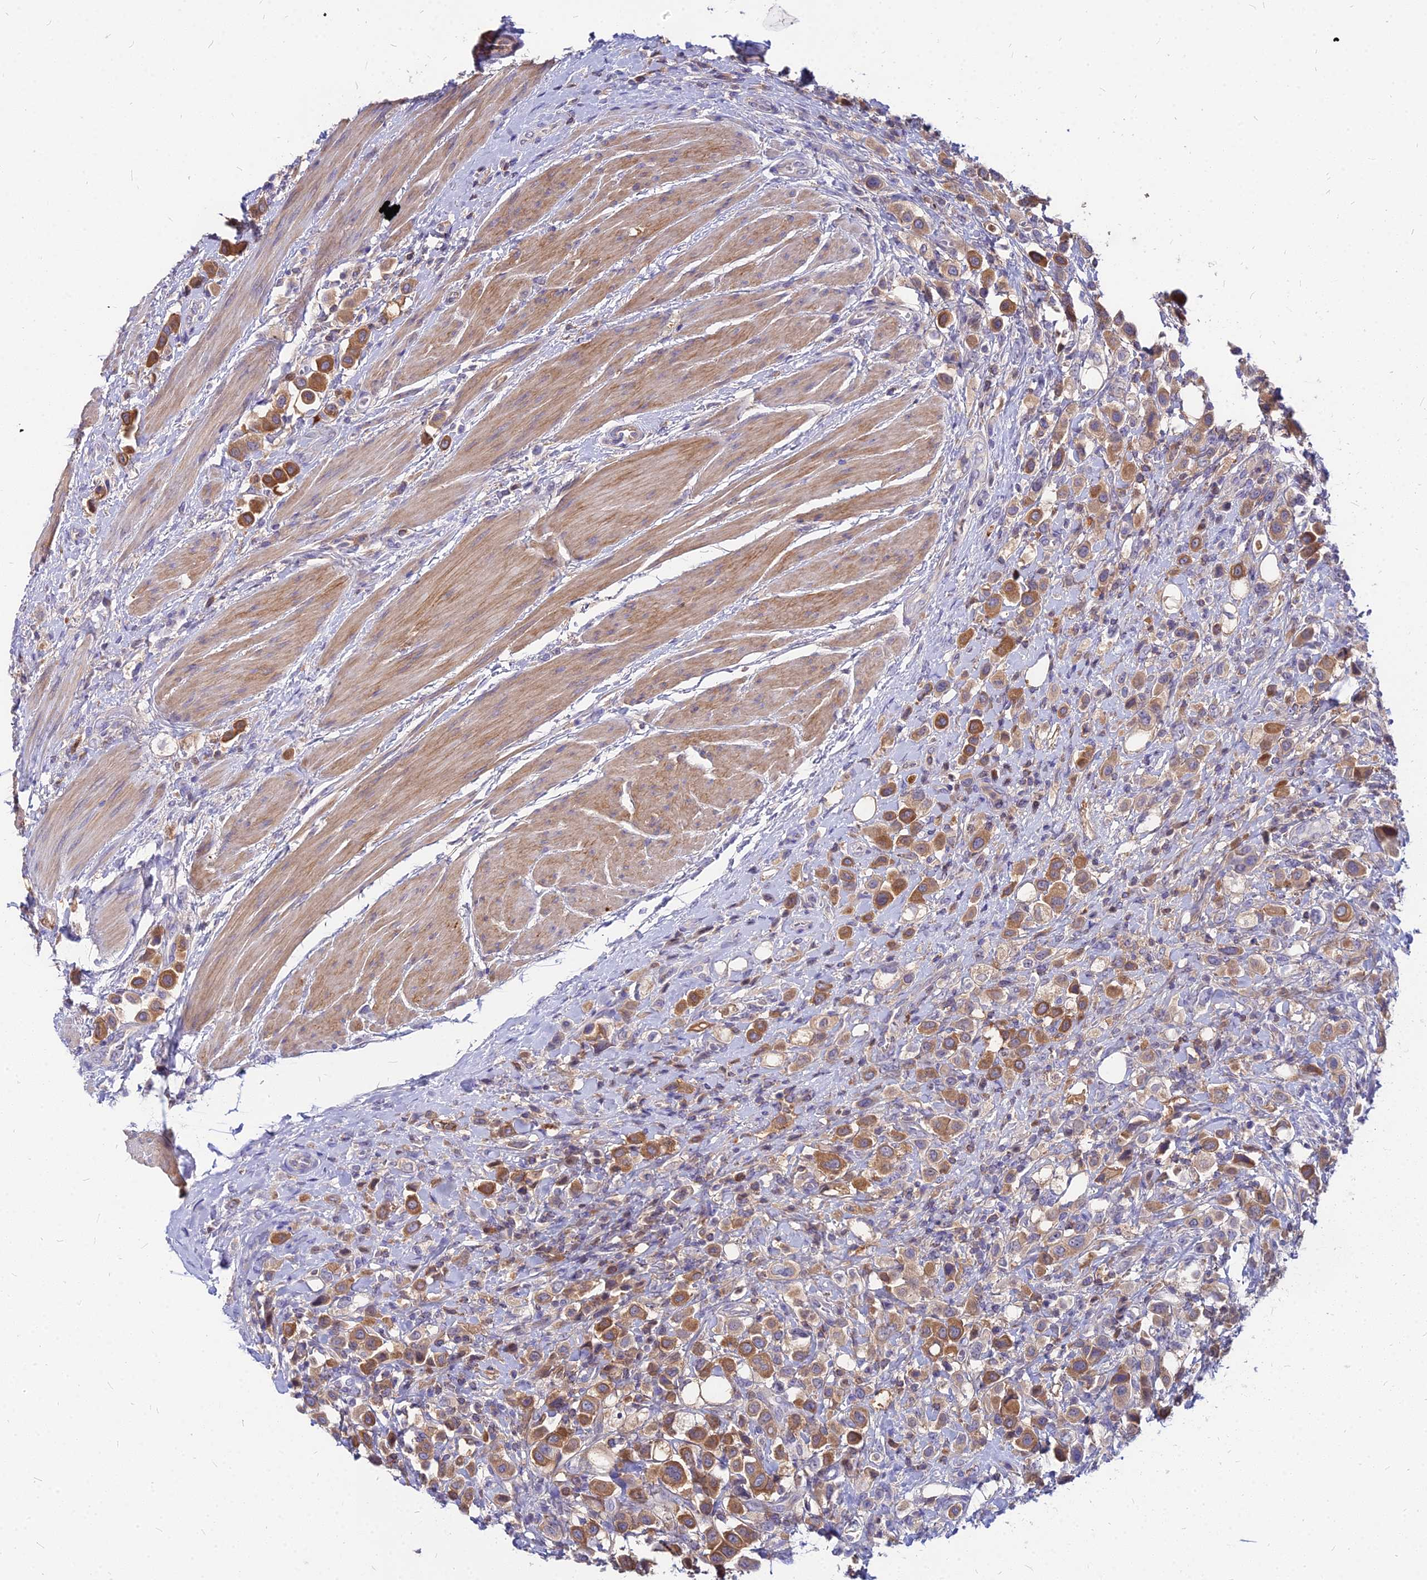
{"staining": {"intensity": "moderate", "quantity": ">75%", "location": "cytoplasmic/membranous"}, "tissue": "urothelial cancer", "cell_type": "Tumor cells", "image_type": "cancer", "snomed": [{"axis": "morphology", "description": "Urothelial carcinoma, High grade"}, {"axis": "topography", "description": "Urinary bladder"}], "caption": "IHC of human urothelial carcinoma (high-grade) reveals medium levels of moderate cytoplasmic/membranous expression in about >75% of tumor cells. Using DAB (brown) and hematoxylin (blue) stains, captured at high magnification using brightfield microscopy.", "gene": "ACSM6", "patient": {"sex": "male", "age": 50}}